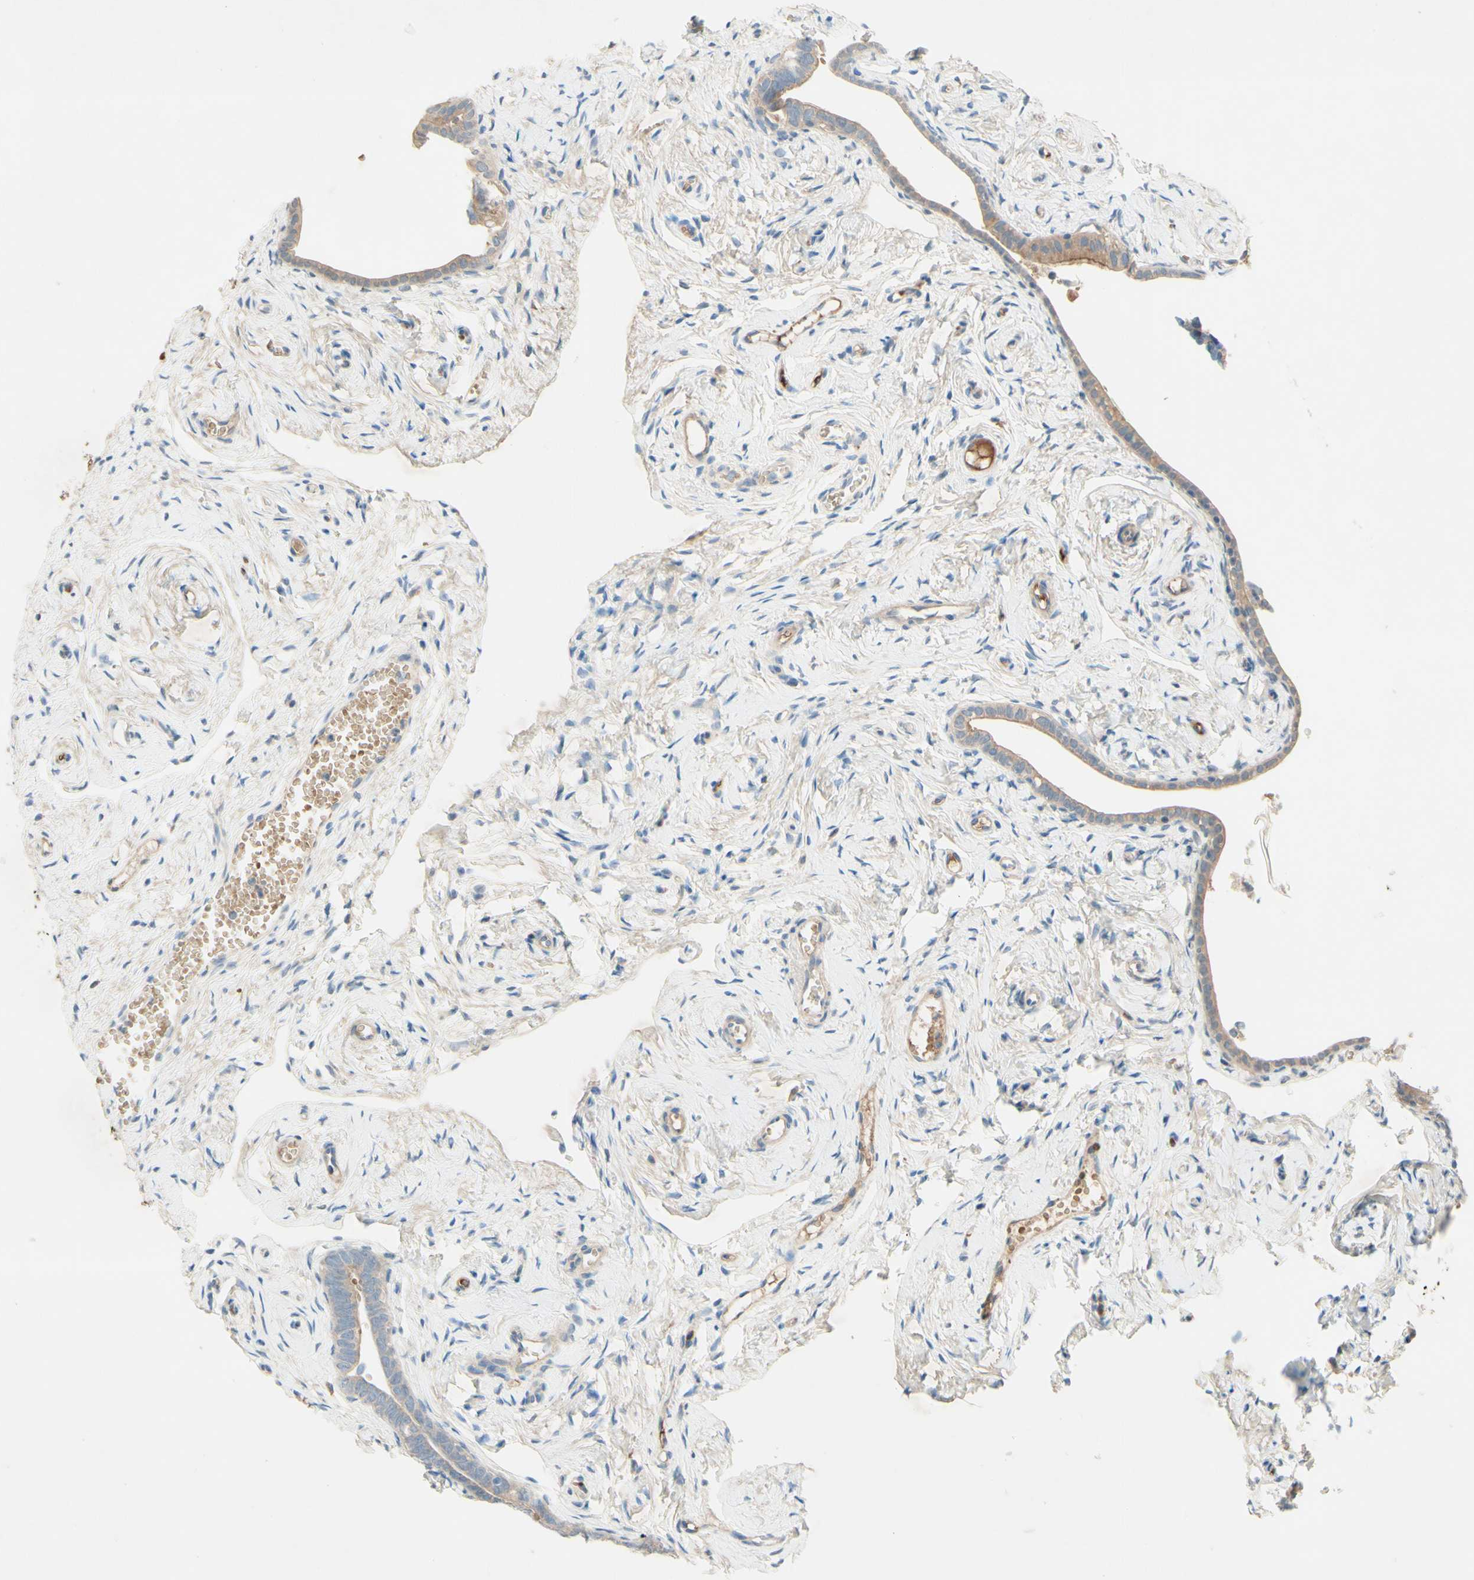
{"staining": {"intensity": "moderate", "quantity": ">75%", "location": "cytoplasmic/membranous"}, "tissue": "fallopian tube", "cell_type": "Glandular cells", "image_type": "normal", "snomed": [{"axis": "morphology", "description": "Normal tissue, NOS"}, {"axis": "topography", "description": "Fallopian tube"}], "caption": "Fallopian tube stained with DAB (3,3'-diaminobenzidine) immunohistochemistry (IHC) displays medium levels of moderate cytoplasmic/membranous positivity in approximately >75% of glandular cells. The staining was performed using DAB, with brown indicating positive protein expression. Nuclei are stained blue with hematoxylin.", "gene": "IL2", "patient": {"sex": "female", "age": 71}}